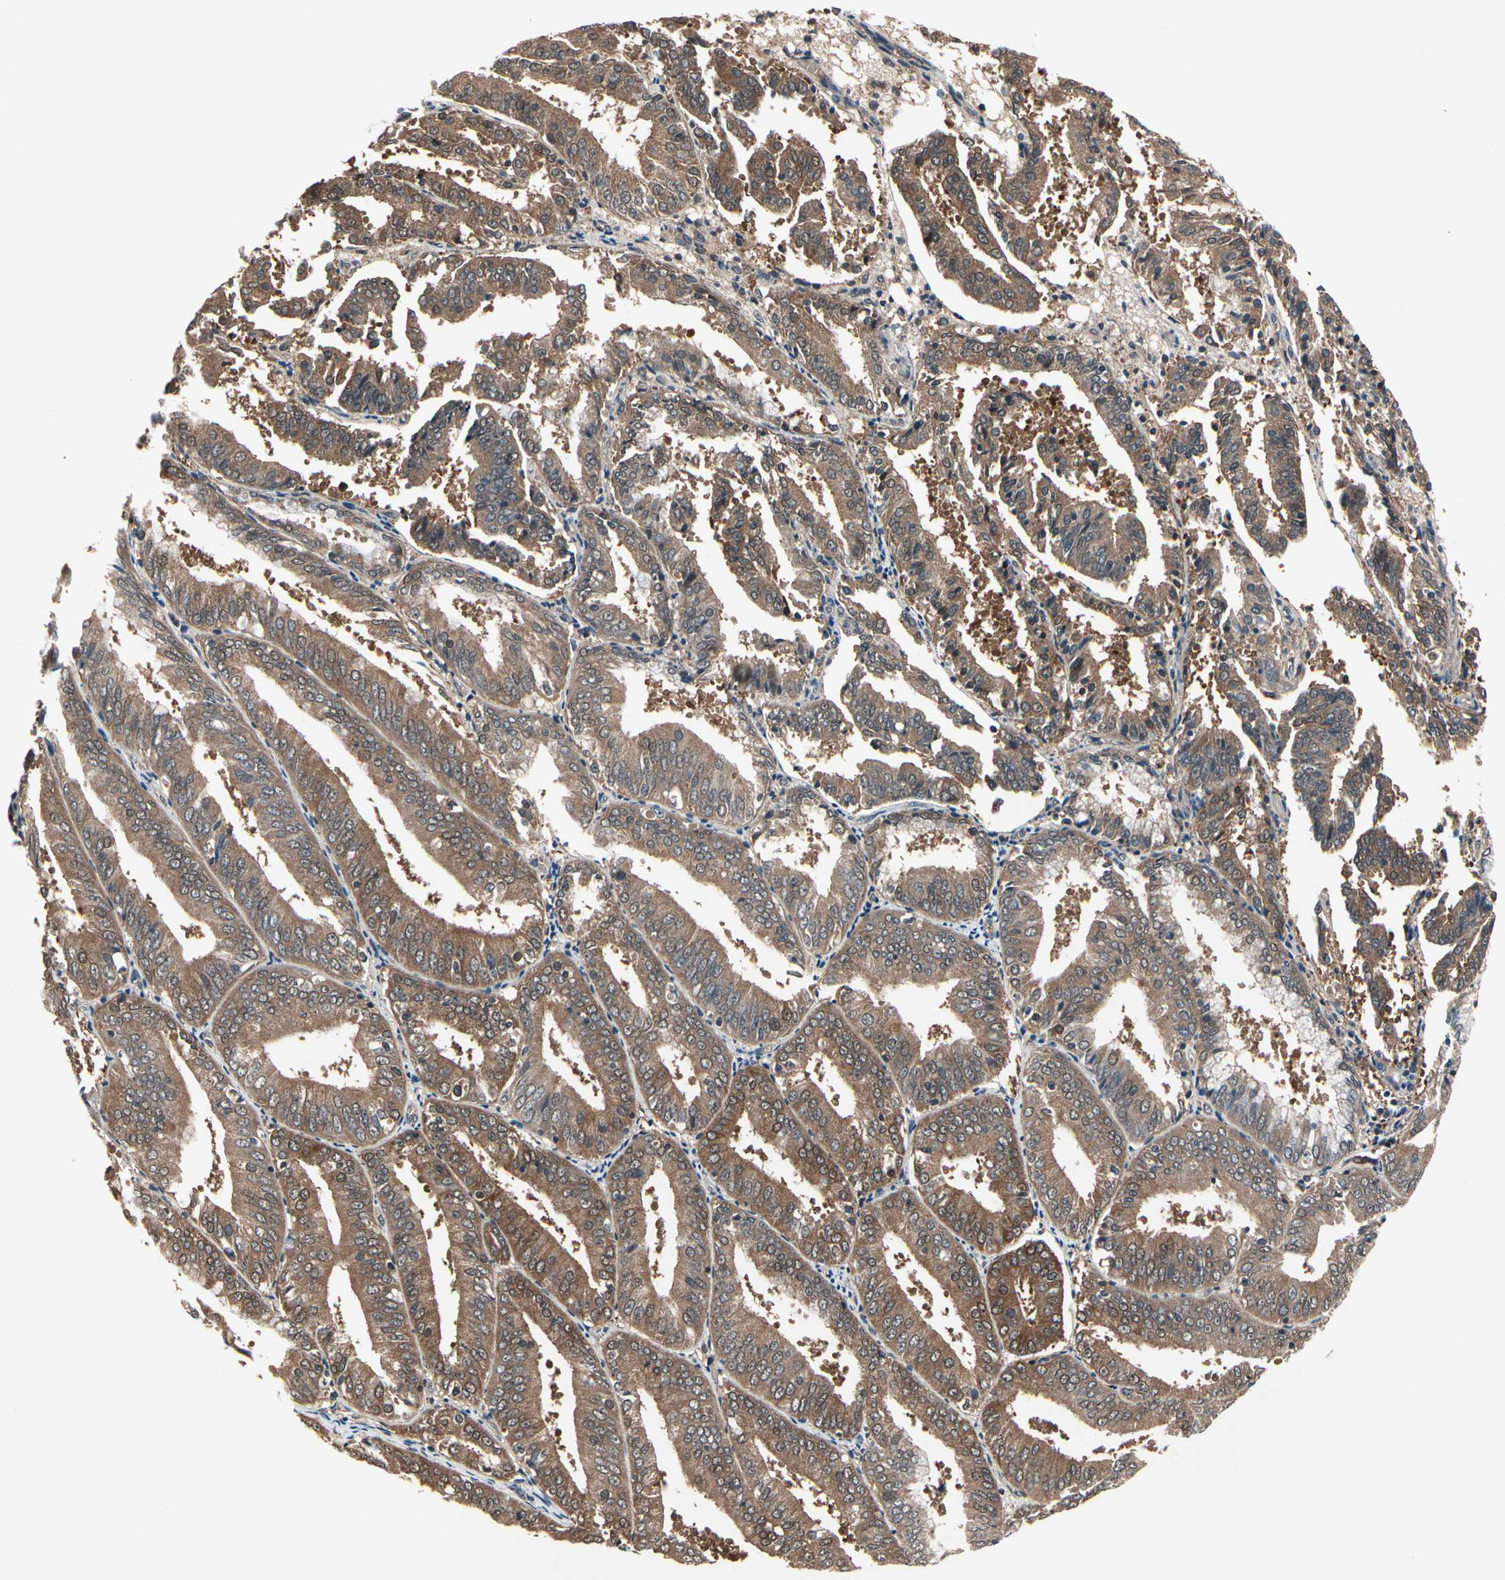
{"staining": {"intensity": "moderate", "quantity": ">75%", "location": "cytoplasmic/membranous,nuclear"}, "tissue": "endometrial cancer", "cell_type": "Tumor cells", "image_type": "cancer", "snomed": [{"axis": "morphology", "description": "Adenocarcinoma, NOS"}, {"axis": "topography", "description": "Endometrium"}], "caption": "This histopathology image exhibits immunohistochemistry (IHC) staining of human endometrial cancer, with medium moderate cytoplasmic/membranous and nuclear expression in approximately >75% of tumor cells.", "gene": "PRDX6", "patient": {"sex": "female", "age": 63}}